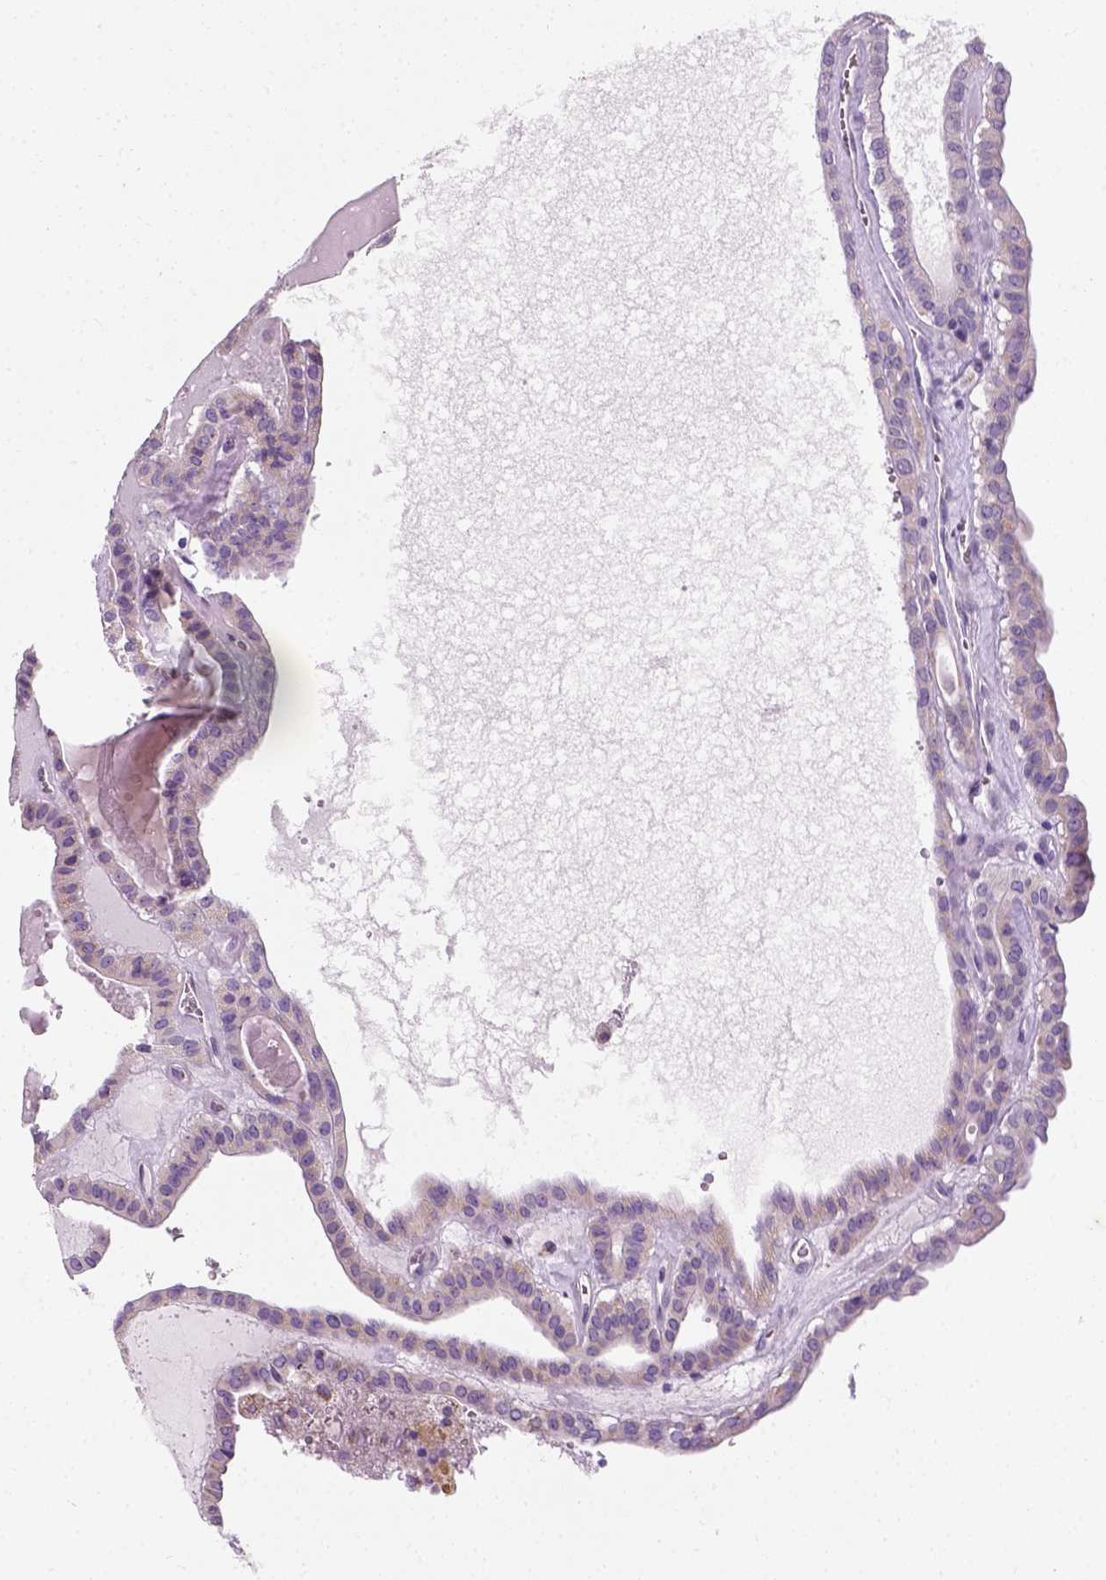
{"staining": {"intensity": "negative", "quantity": "none", "location": "none"}, "tissue": "thyroid cancer", "cell_type": "Tumor cells", "image_type": "cancer", "snomed": [{"axis": "morphology", "description": "Papillary adenocarcinoma, NOS"}, {"axis": "topography", "description": "Thyroid gland"}], "caption": "Tumor cells show no significant protein positivity in thyroid cancer (papillary adenocarcinoma).", "gene": "CHODL", "patient": {"sex": "male", "age": 52}}